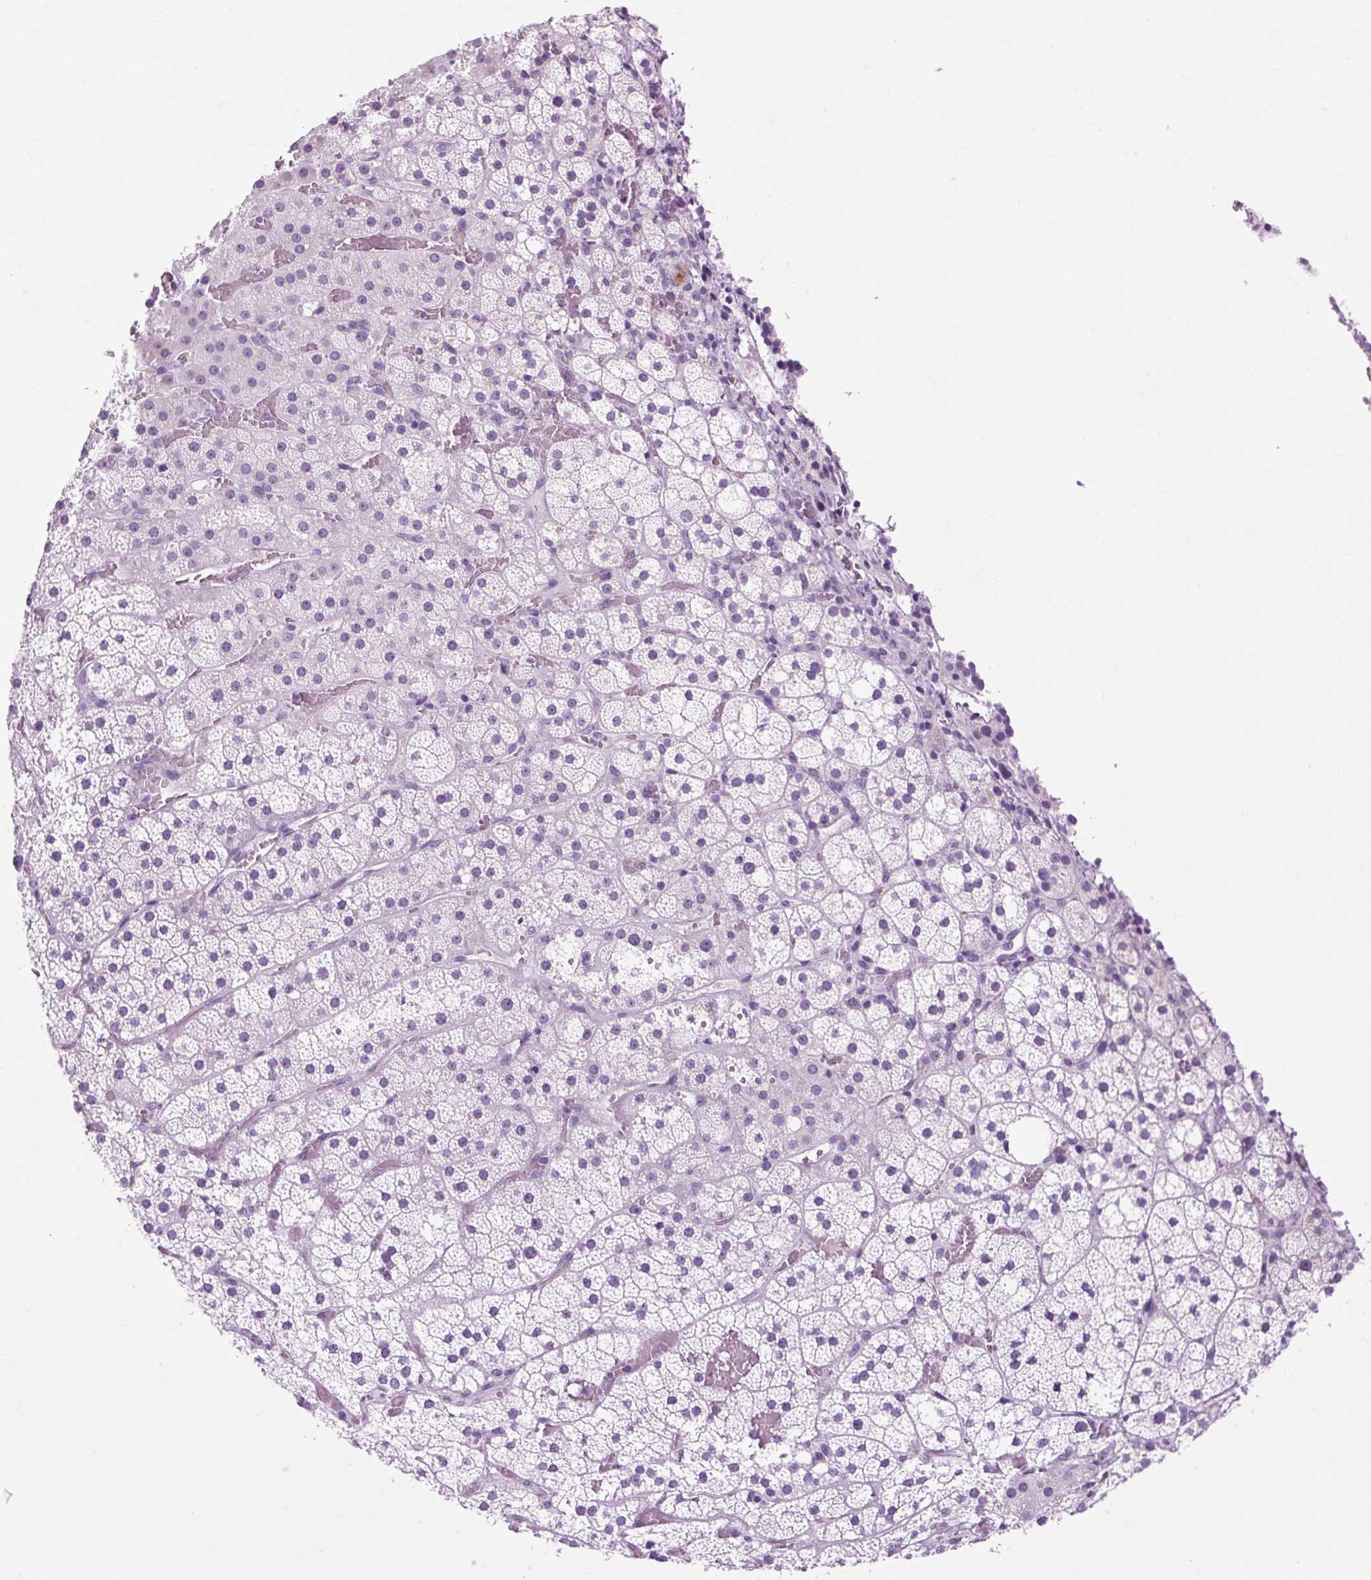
{"staining": {"intensity": "negative", "quantity": "none", "location": "none"}, "tissue": "adrenal gland", "cell_type": "Glandular cells", "image_type": "normal", "snomed": [{"axis": "morphology", "description": "Normal tissue, NOS"}, {"axis": "topography", "description": "Adrenal gland"}], "caption": "The IHC histopathology image has no significant positivity in glandular cells of adrenal gland. The staining is performed using DAB brown chromogen with nuclei counter-stained in using hematoxylin.", "gene": "OOEP", "patient": {"sex": "male", "age": 53}}